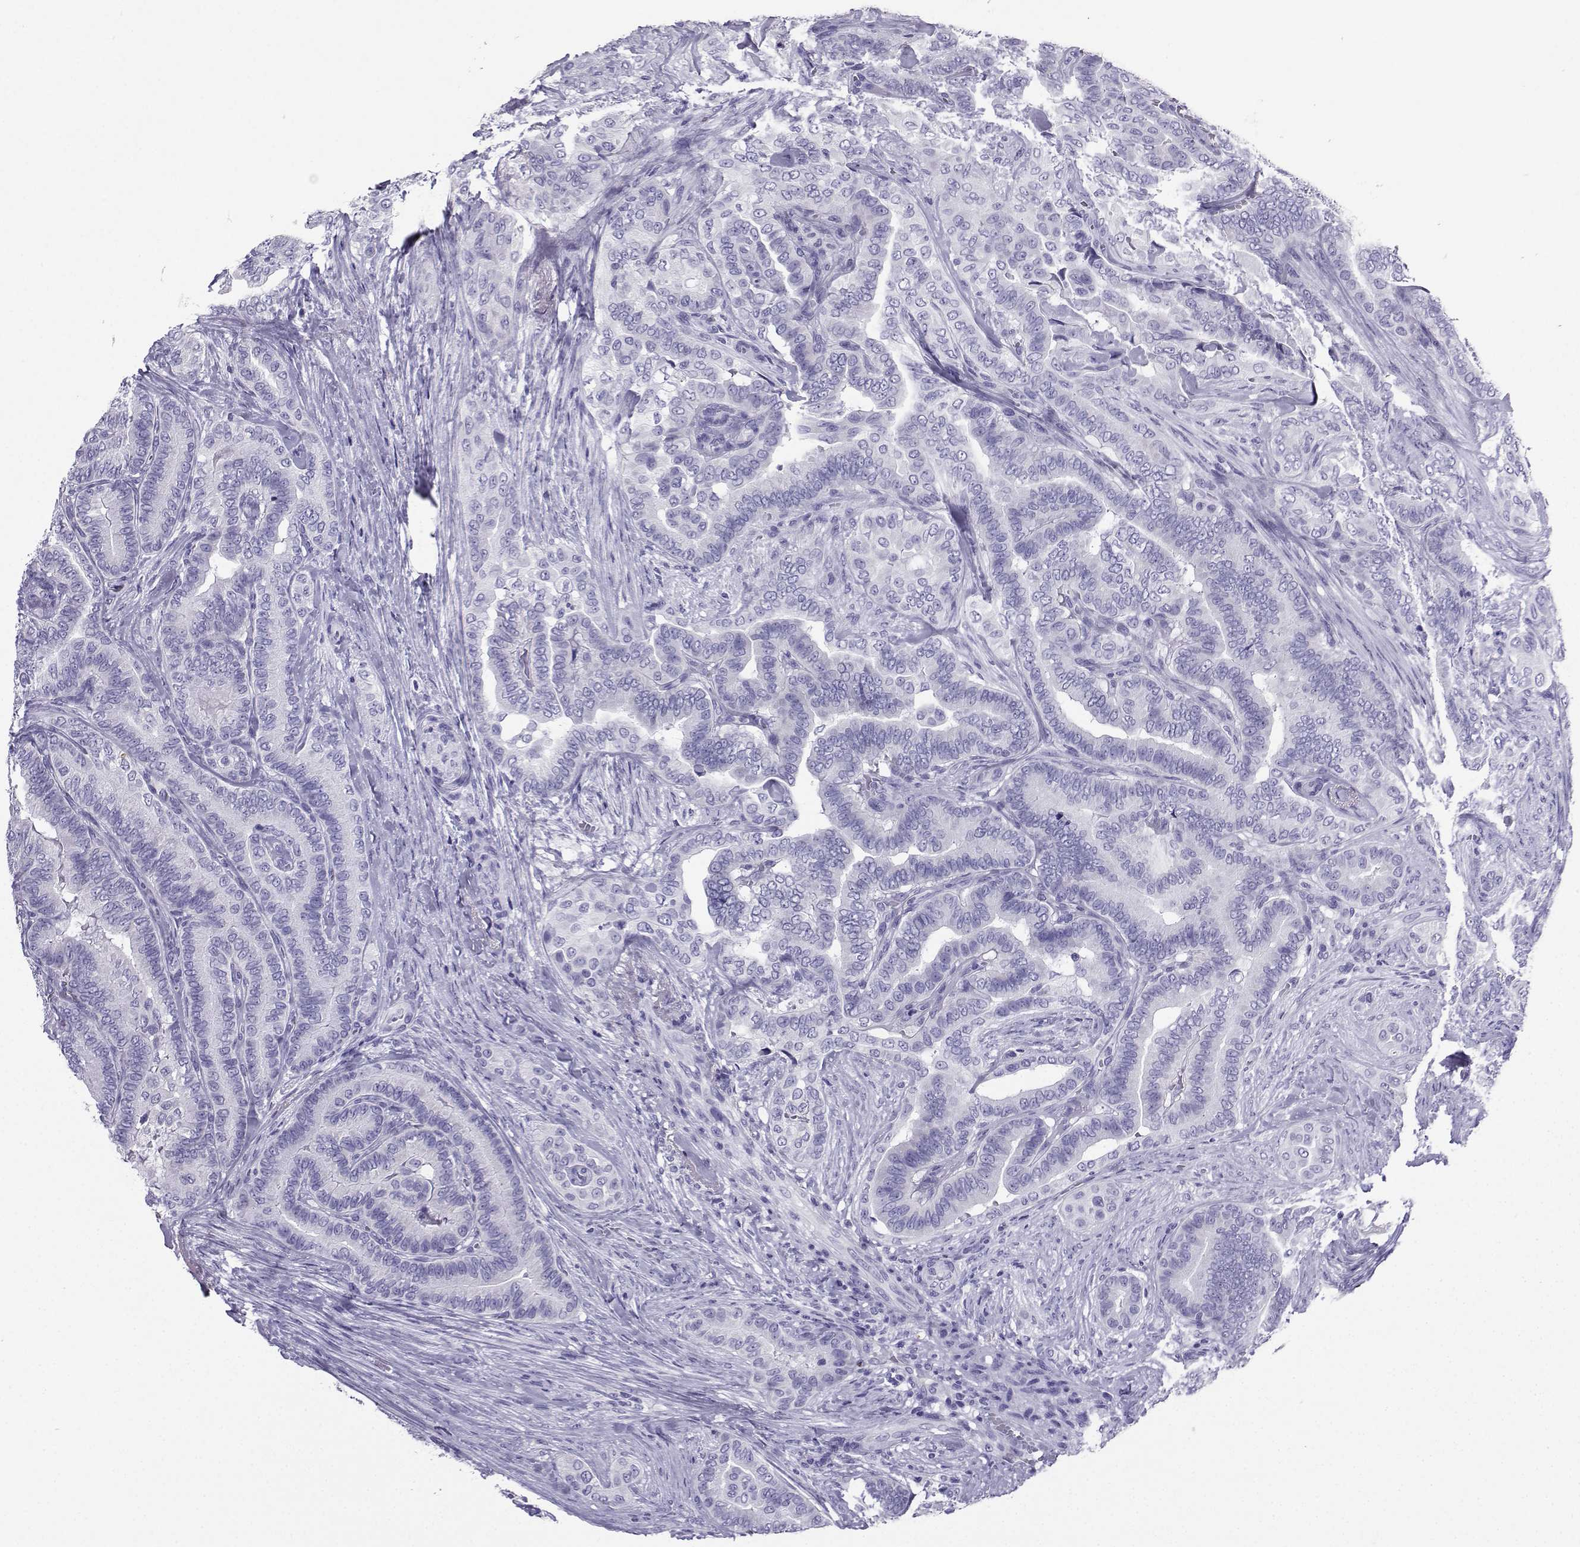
{"staining": {"intensity": "negative", "quantity": "none", "location": "none"}, "tissue": "thyroid cancer", "cell_type": "Tumor cells", "image_type": "cancer", "snomed": [{"axis": "morphology", "description": "Papillary adenocarcinoma, NOS"}, {"axis": "topography", "description": "Thyroid gland"}], "caption": "This photomicrograph is of thyroid cancer (papillary adenocarcinoma) stained with immunohistochemistry to label a protein in brown with the nuclei are counter-stained blue. There is no staining in tumor cells.", "gene": "CD109", "patient": {"sex": "male", "age": 61}}